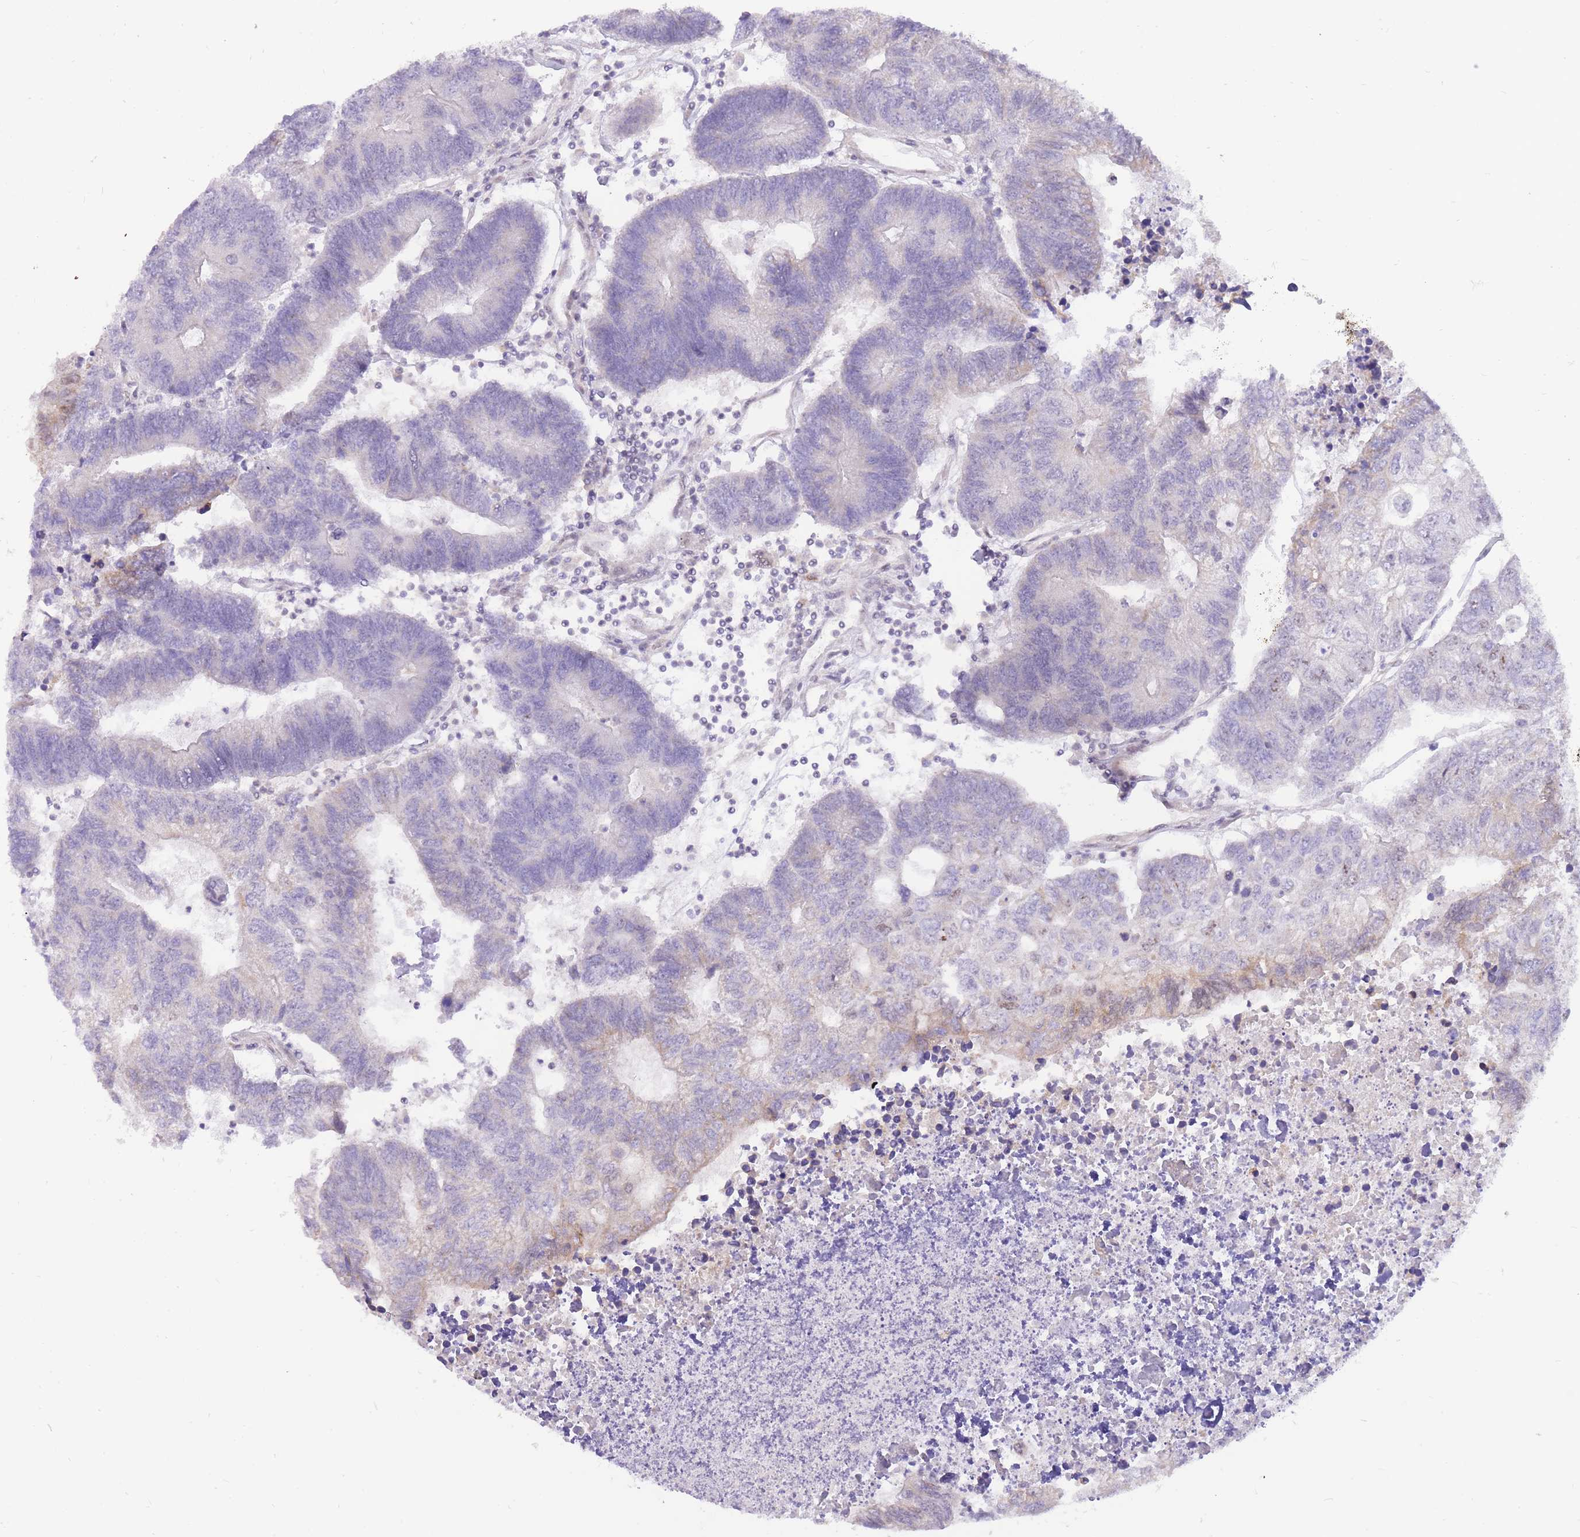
{"staining": {"intensity": "weak", "quantity": "<25%", "location": "cytoplasmic/membranous"}, "tissue": "colorectal cancer", "cell_type": "Tumor cells", "image_type": "cancer", "snomed": [{"axis": "morphology", "description": "Adenocarcinoma, NOS"}, {"axis": "topography", "description": "Colon"}], "caption": "Human colorectal cancer (adenocarcinoma) stained for a protein using immunohistochemistry (IHC) reveals no staining in tumor cells.", "gene": "MINDY2", "patient": {"sex": "female", "age": 48}}